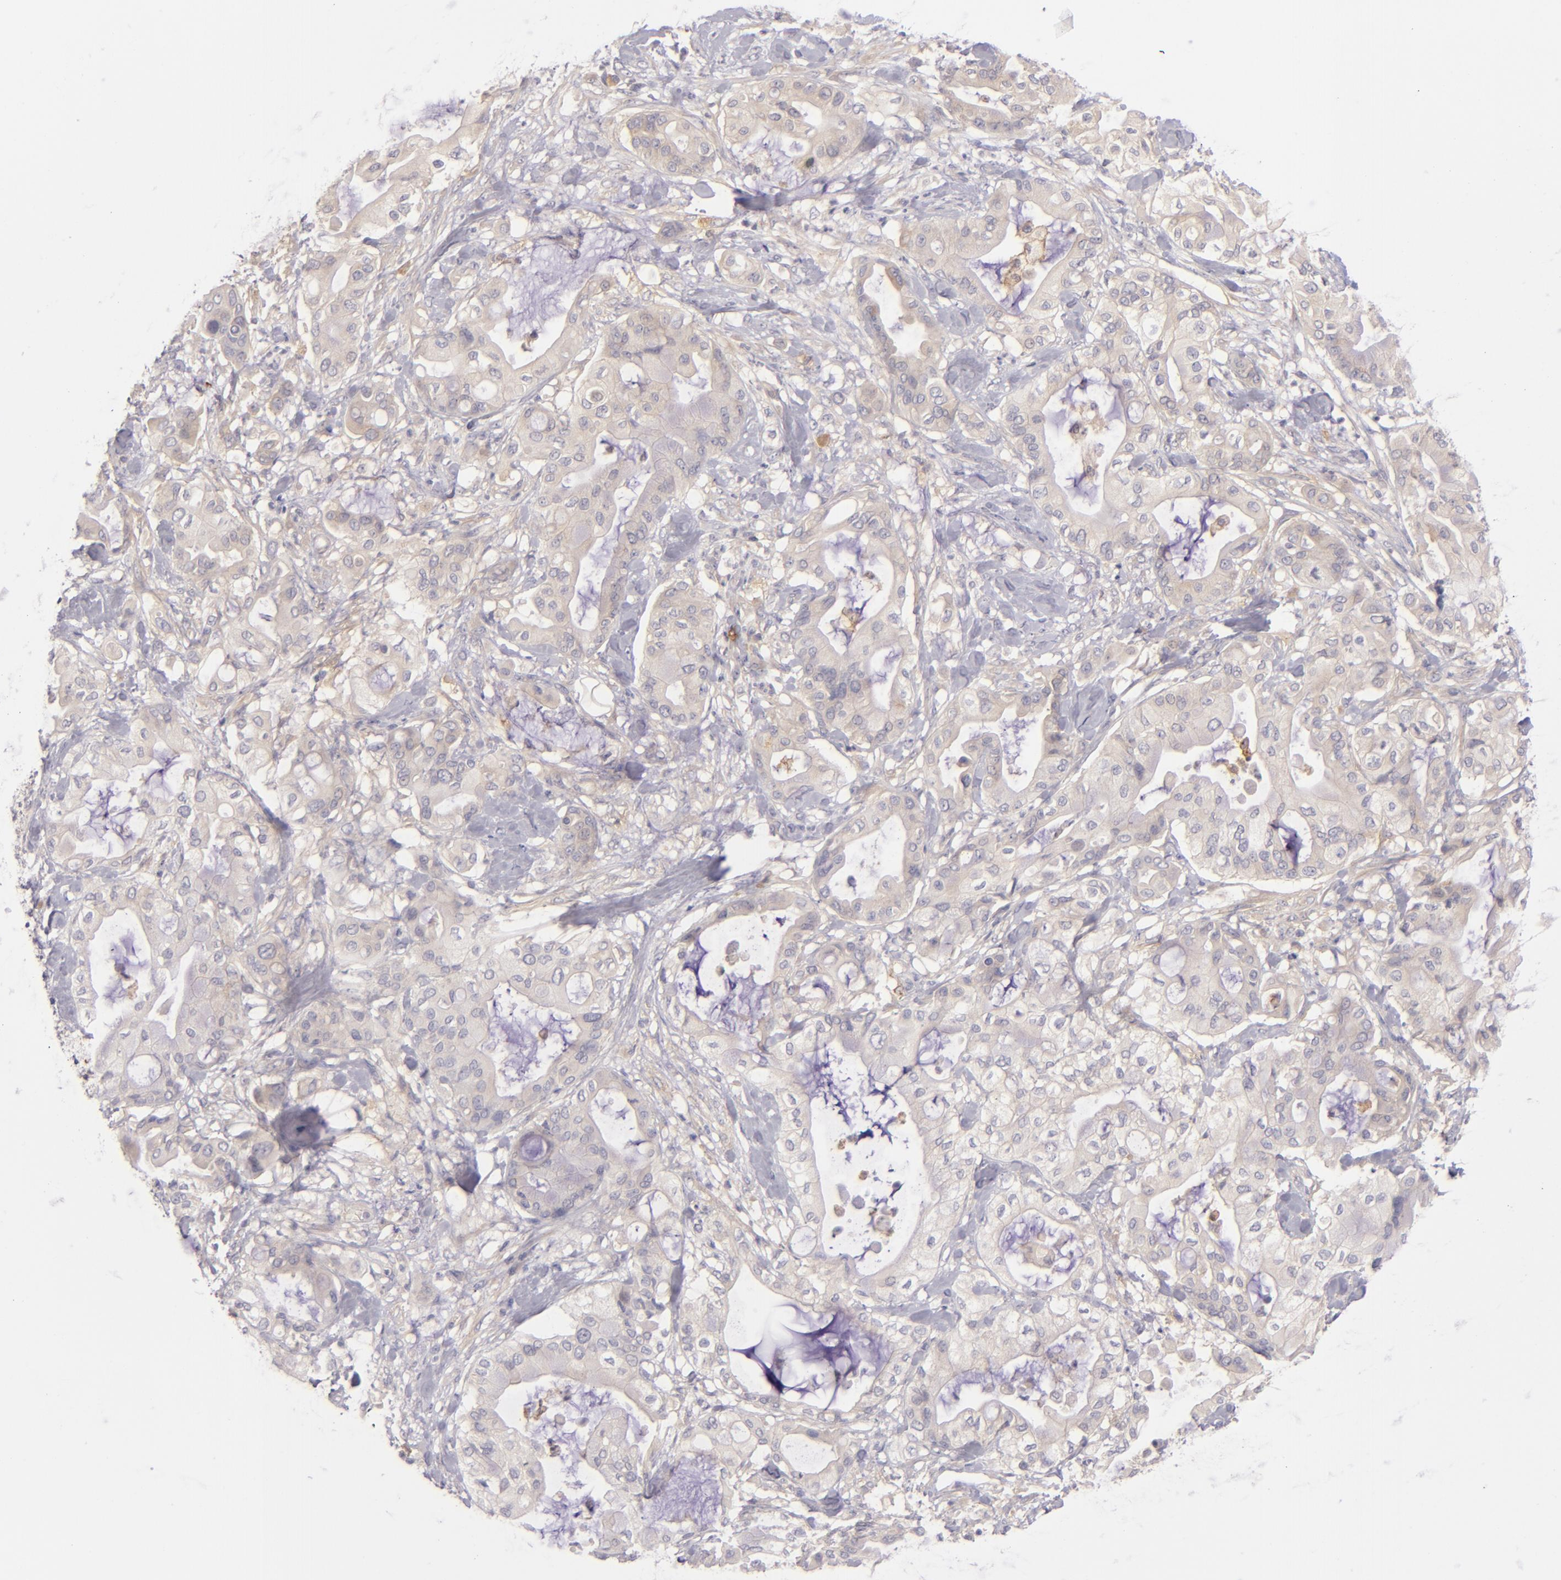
{"staining": {"intensity": "weak", "quantity": "25%-75%", "location": "cytoplasmic/membranous"}, "tissue": "pancreatic cancer", "cell_type": "Tumor cells", "image_type": "cancer", "snomed": [{"axis": "morphology", "description": "Adenocarcinoma, NOS"}, {"axis": "morphology", "description": "Adenocarcinoma, metastatic, NOS"}, {"axis": "topography", "description": "Lymph node"}, {"axis": "topography", "description": "Pancreas"}, {"axis": "topography", "description": "Duodenum"}], "caption": "Pancreatic cancer (adenocarcinoma) stained for a protein (brown) shows weak cytoplasmic/membranous positive positivity in about 25%-75% of tumor cells.", "gene": "CD83", "patient": {"sex": "female", "age": 64}}